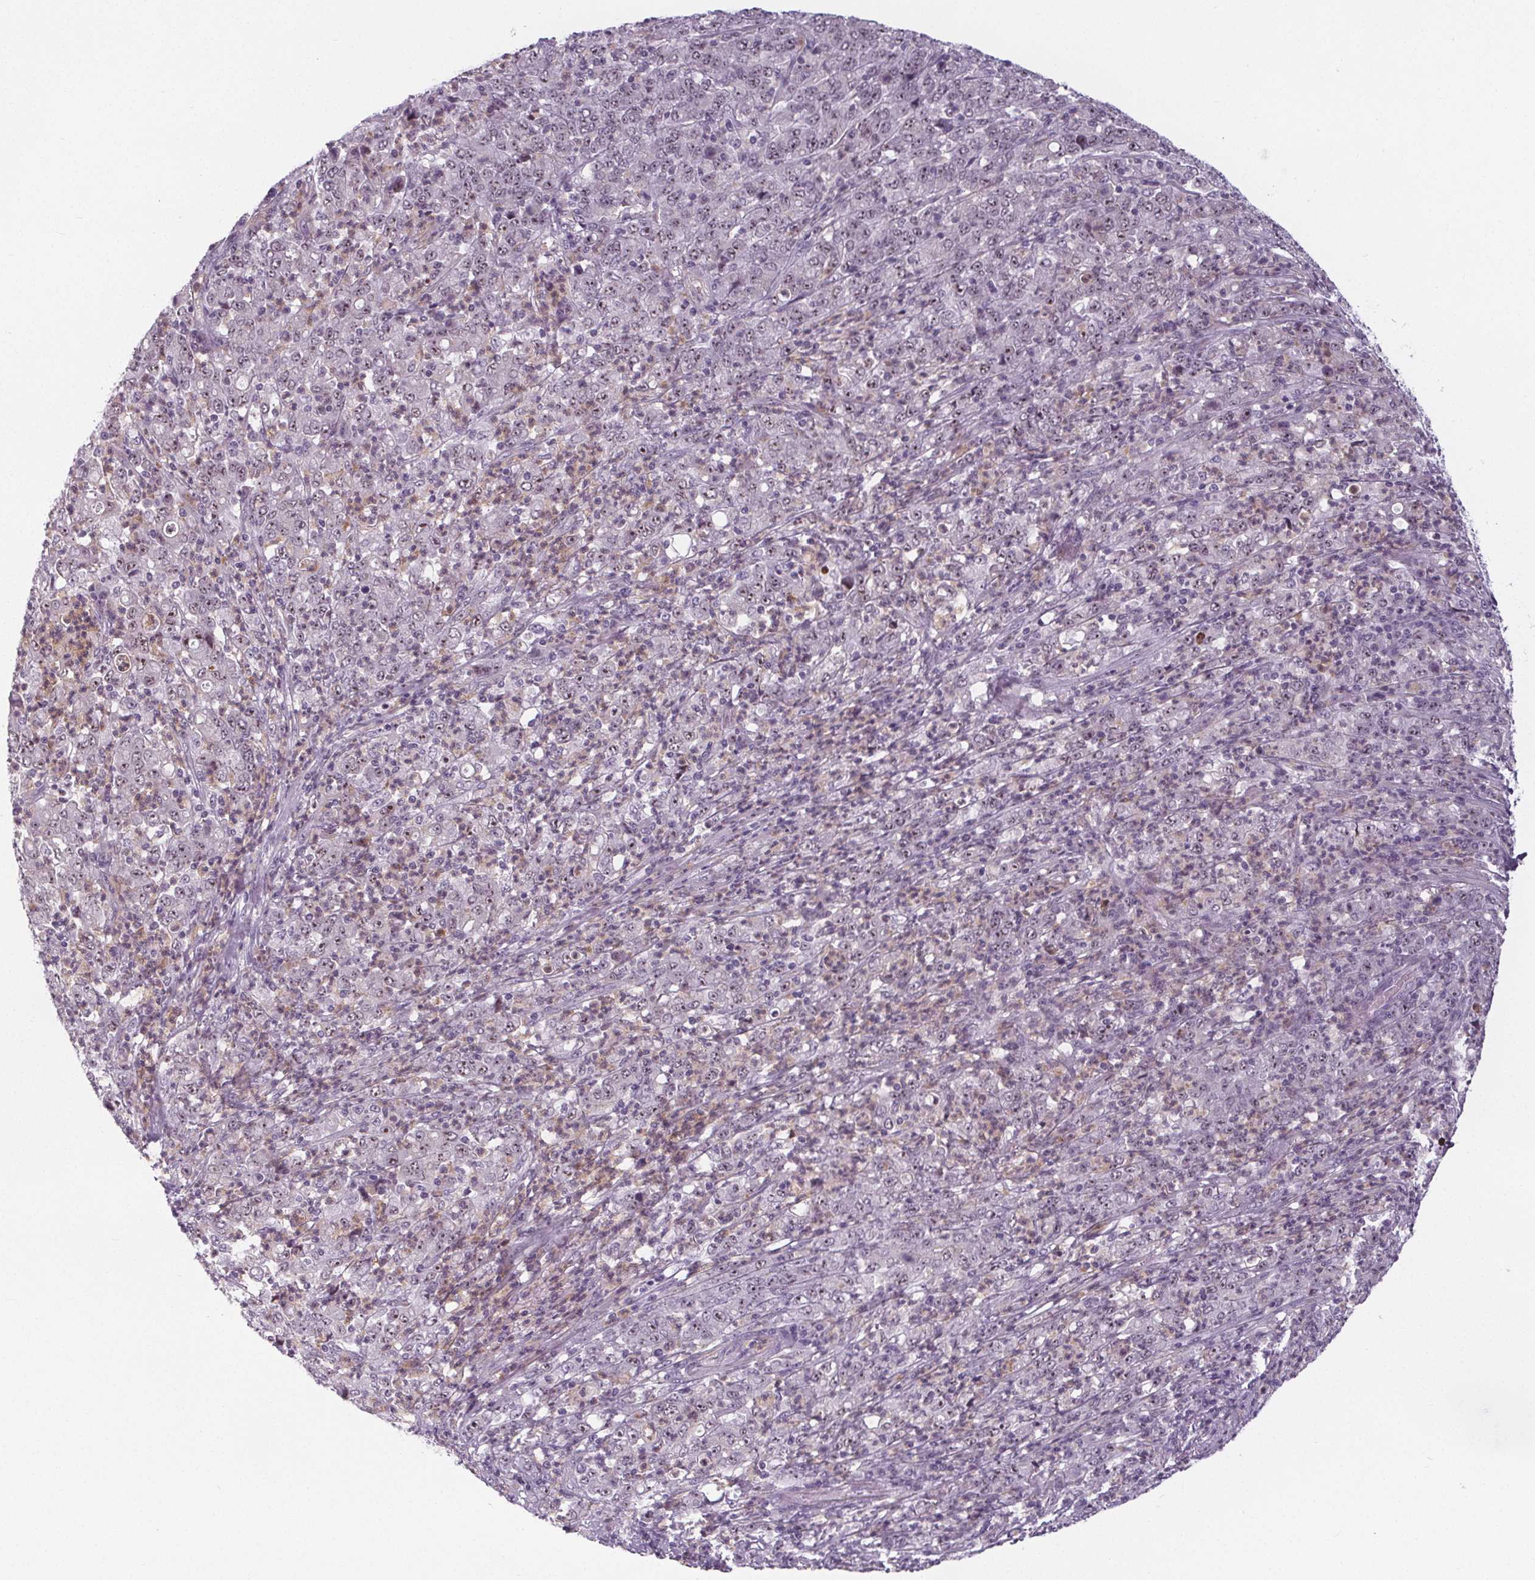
{"staining": {"intensity": "moderate", "quantity": "25%-75%", "location": "nuclear"}, "tissue": "stomach cancer", "cell_type": "Tumor cells", "image_type": "cancer", "snomed": [{"axis": "morphology", "description": "Adenocarcinoma, NOS"}, {"axis": "topography", "description": "Stomach, lower"}], "caption": "Immunohistochemistry (IHC) image of human stomach cancer (adenocarcinoma) stained for a protein (brown), which shows medium levels of moderate nuclear positivity in about 25%-75% of tumor cells.", "gene": "NOLC1", "patient": {"sex": "female", "age": 71}}